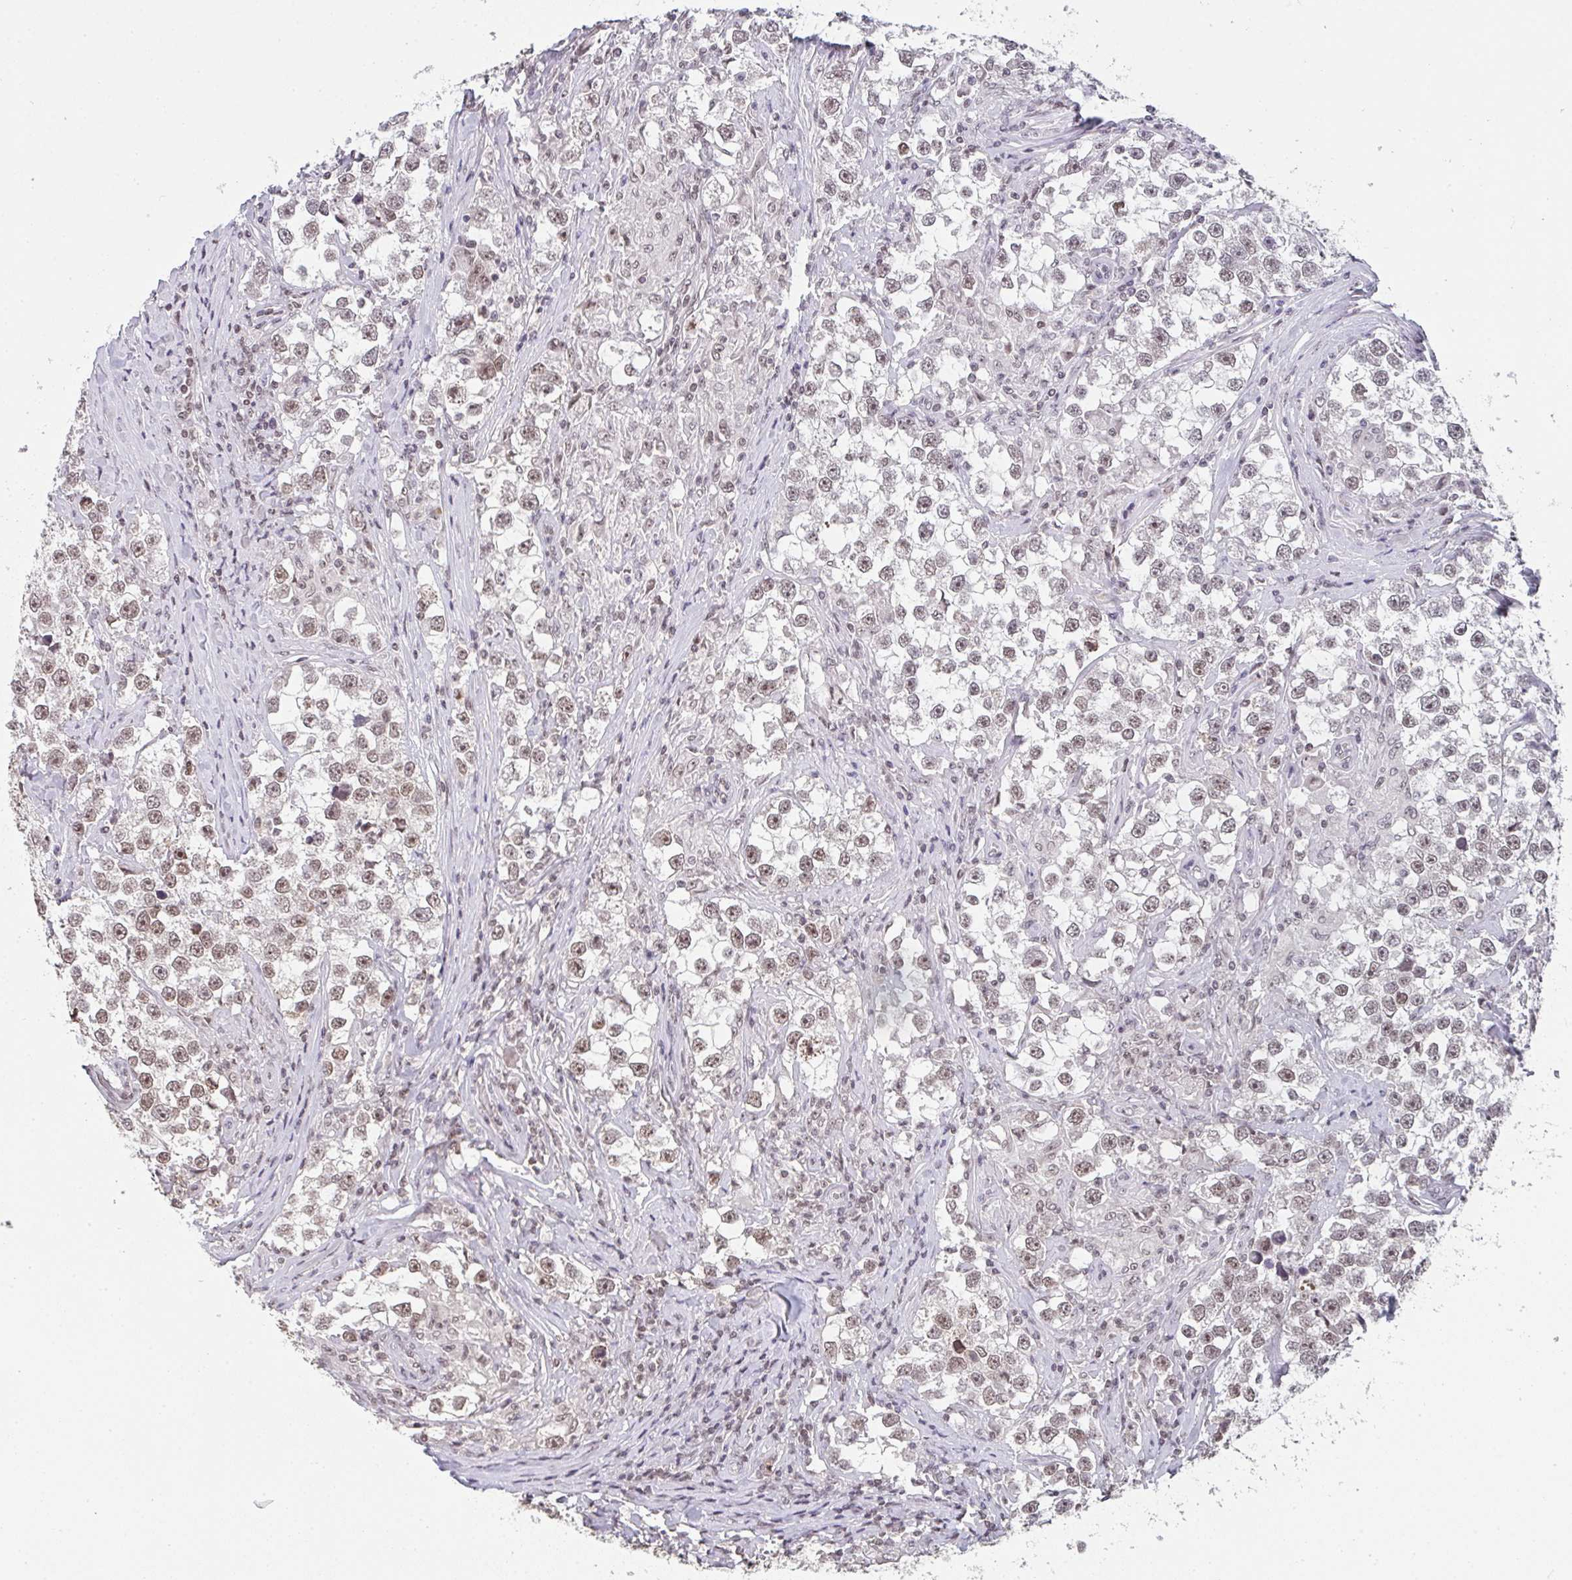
{"staining": {"intensity": "moderate", "quantity": ">75%", "location": "nuclear"}, "tissue": "testis cancer", "cell_type": "Tumor cells", "image_type": "cancer", "snomed": [{"axis": "morphology", "description": "Seminoma, NOS"}, {"axis": "topography", "description": "Testis"}], "caption": "The image shows staining of testis cancer (seminoma), revealing moderate nuclear protein expression (brown color) within tumor cells. The staining is performed using DAB (3,3'-diaminobenzidine) brown chromogen to label protein expression. The nuclei are counter-stained blue using hematoxylin.", "gene": "DKC1", "patient": {"sex": "male", "age": 46}}